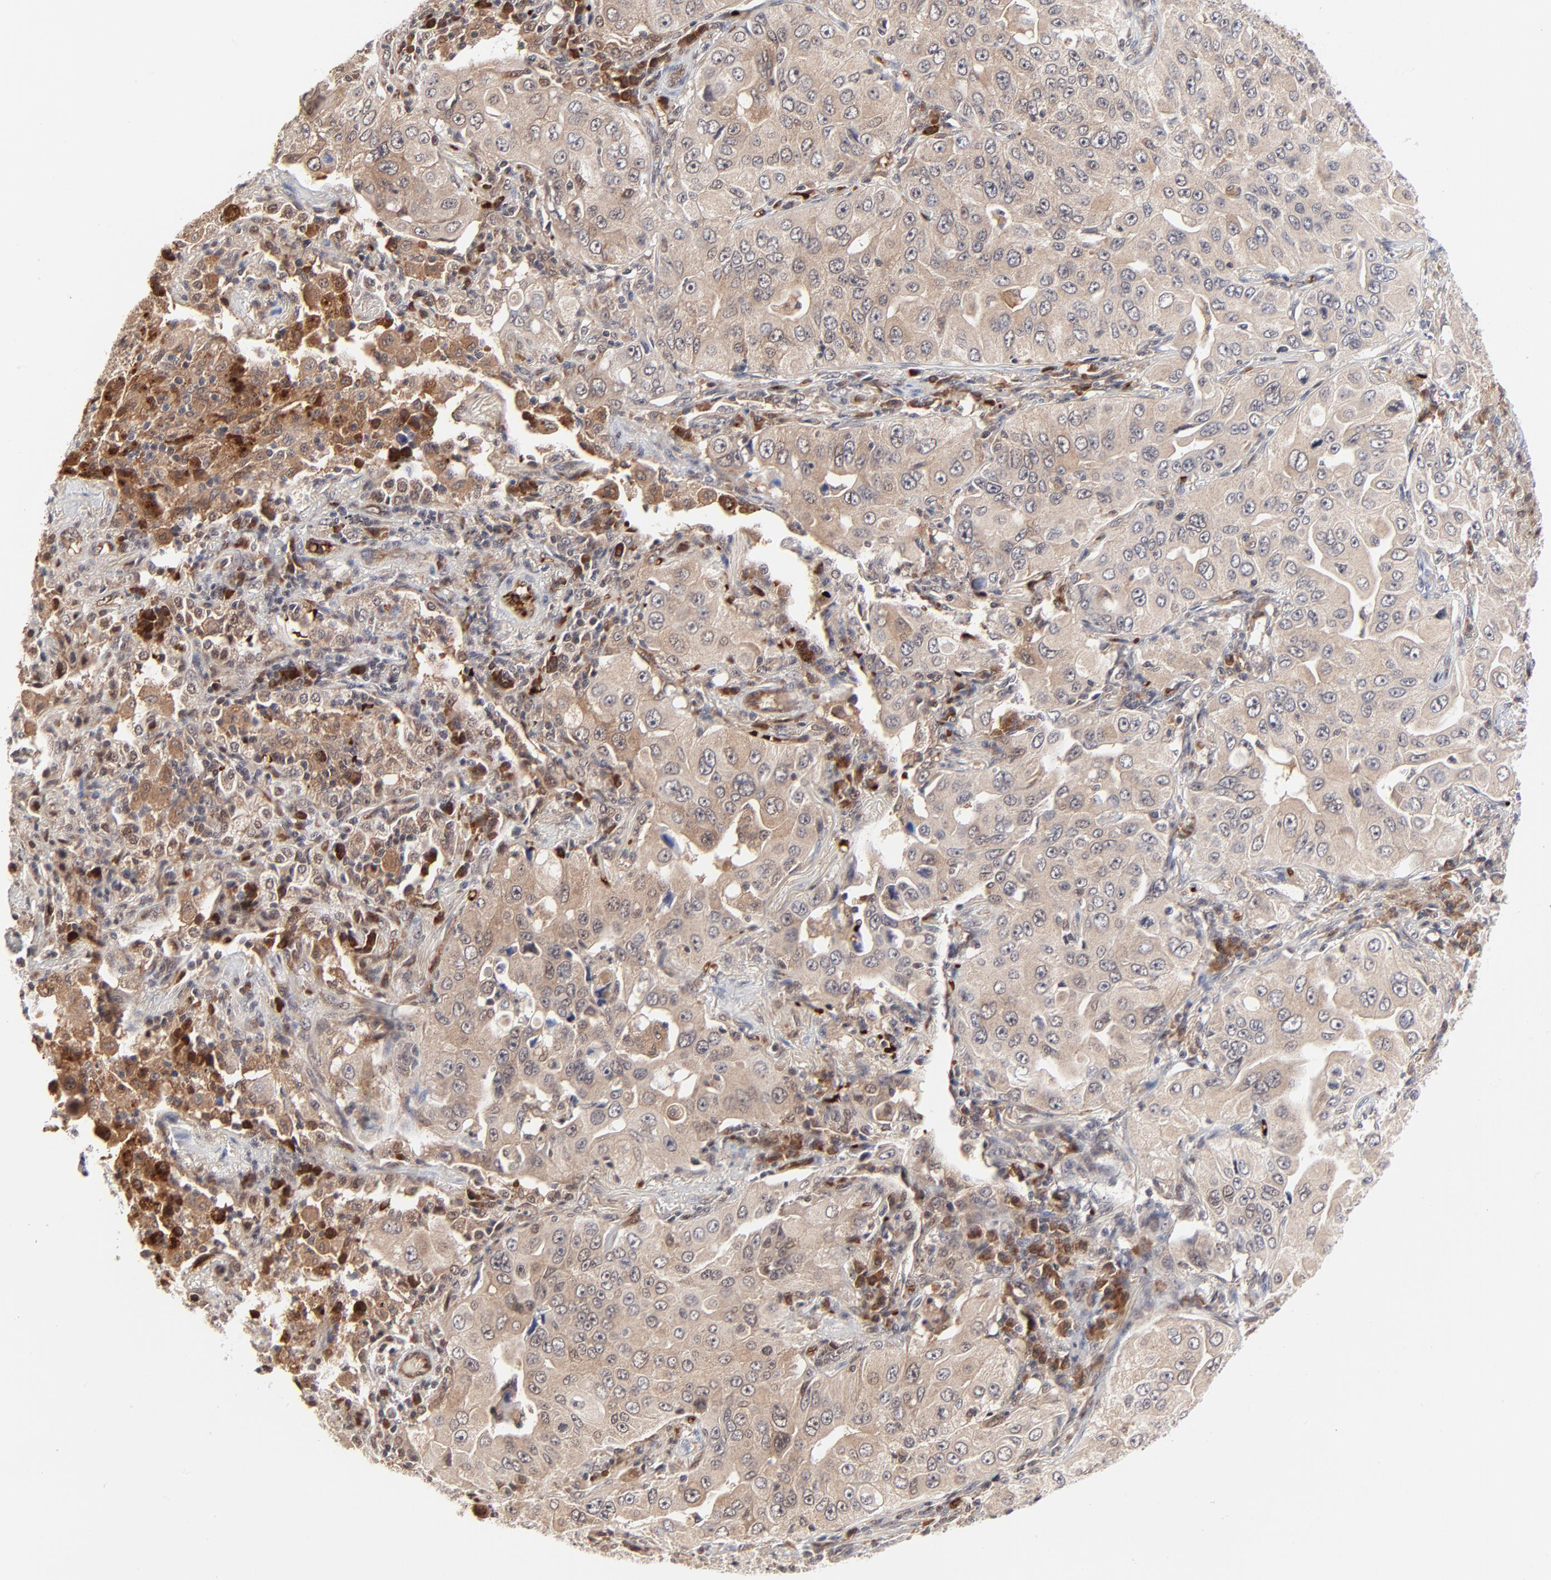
{"staining": {"intensity": "weak", "quantity": ">75%", "location": "cytoplasmic/membranous"}, "tissue": "lung cancer", "cell_type": "Tumor cells", "image_type": "cancer", "snomed": [{"axis": "morphology", "description": "Adenocarcinoma, NOS"}, {"axis": "topography", "description": "Lung"}], "caption": "Lung adenocarcinoma was stained to show a protein in brown. There is low levels of weak cytoplasmic/membranous expression in approximately >75% of tumor cells. The staining was performed using DAB (3,3'-diaminobenzidine) to visualize the protein expression in brown, while the nuclei were stained in blue with hematoxylin (Magnification: 20x).", "gene": "CASP10", "patient": {"sex": "male", "age": 84}}